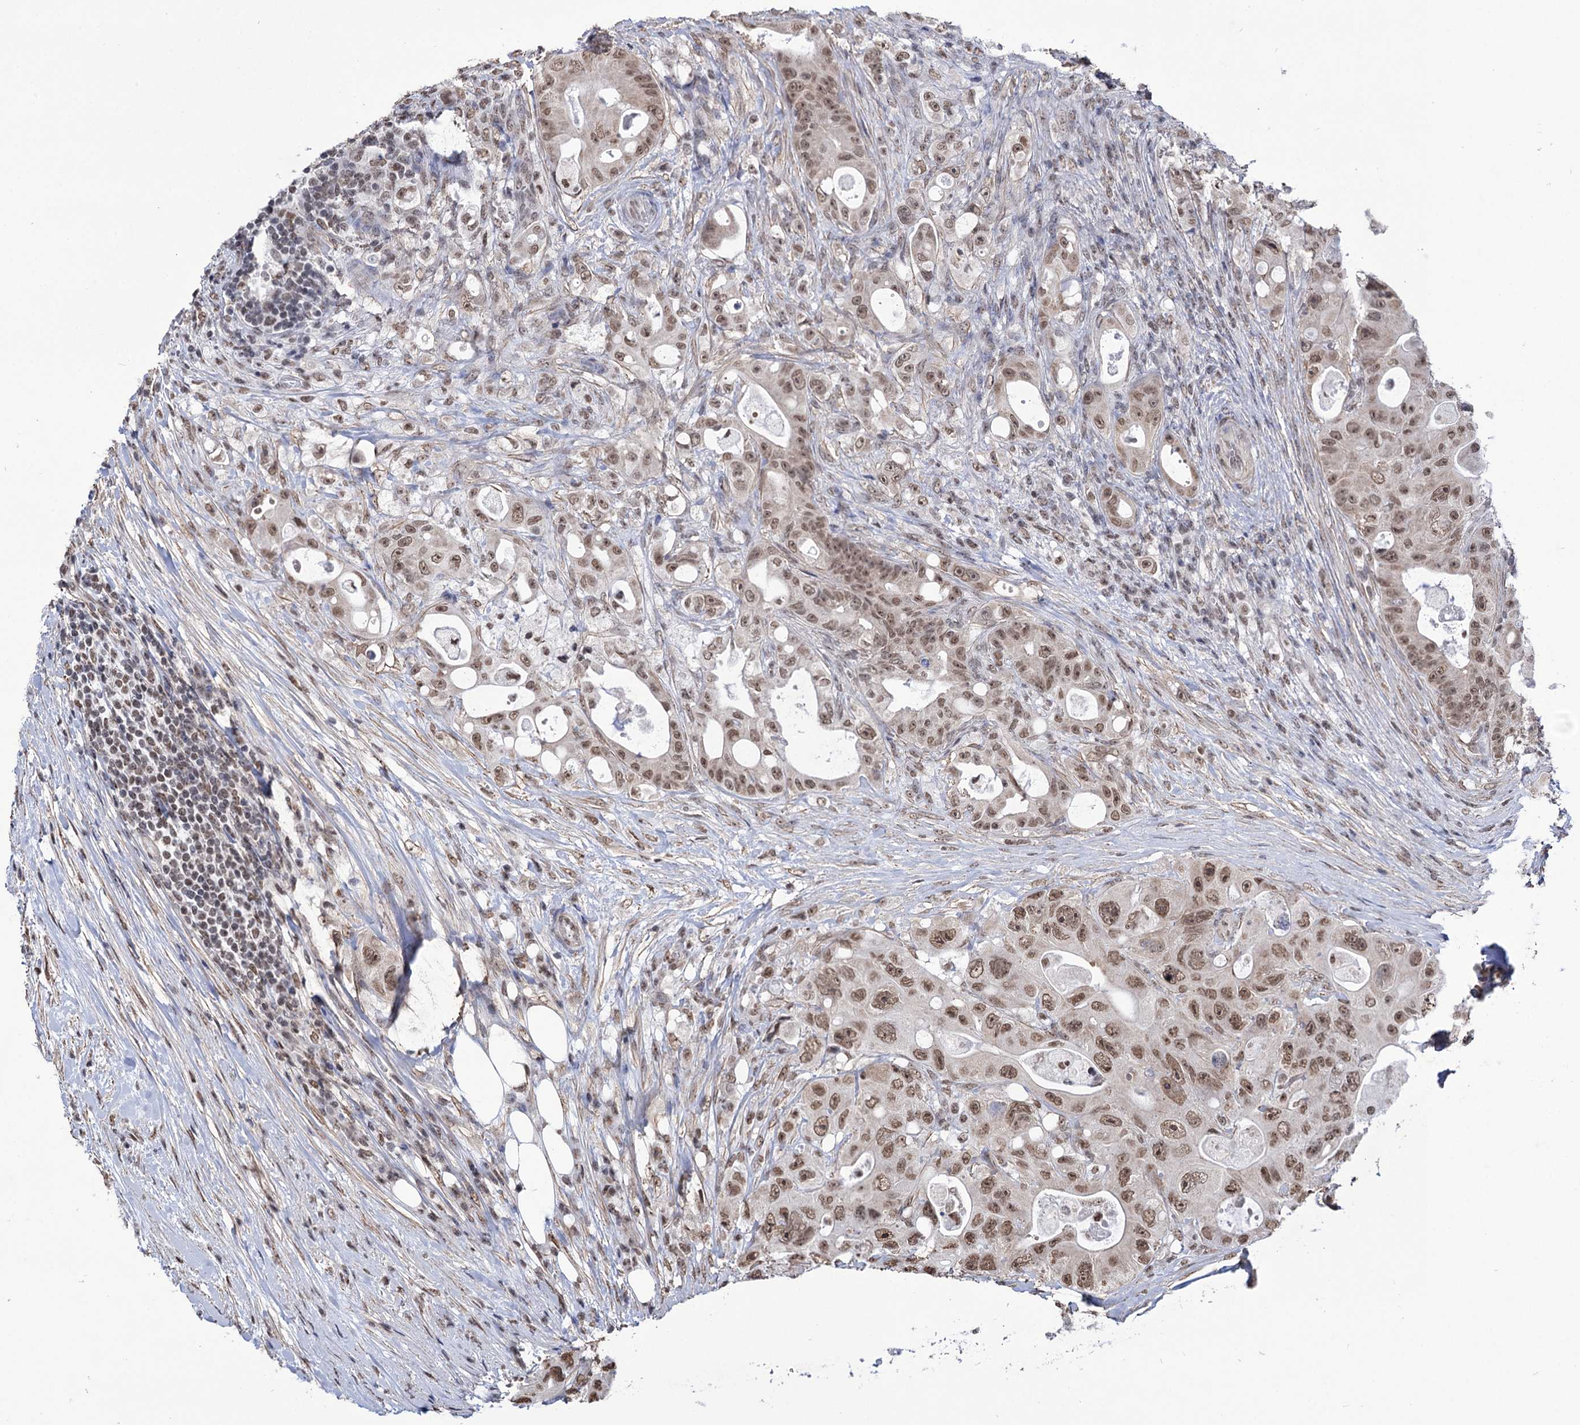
{"staining": {"intensity": "moderate", "quantity": ">75%", "location": "nuclear"}, "tissue": "colorectal cancer", "cell_type": "Tumor cells", "image_type": "cancer", "snomed": [{"axis": "morphology", "description": "Adenocarcinoma, NOS"}, {"axis": "topography", "description": "Colon"}], "caption": "Moderate nuclear staining is seen in about >75% of tumor cells in adenocarcinoma (colorectal). The staining was performed using DAB to visualize the protein expression in brown, while the nuclei were stained in blue with hematoxylin (Magnification: 20x).", "gene": "ABHD10", "patient": {"sex": "female", "age": 46}}